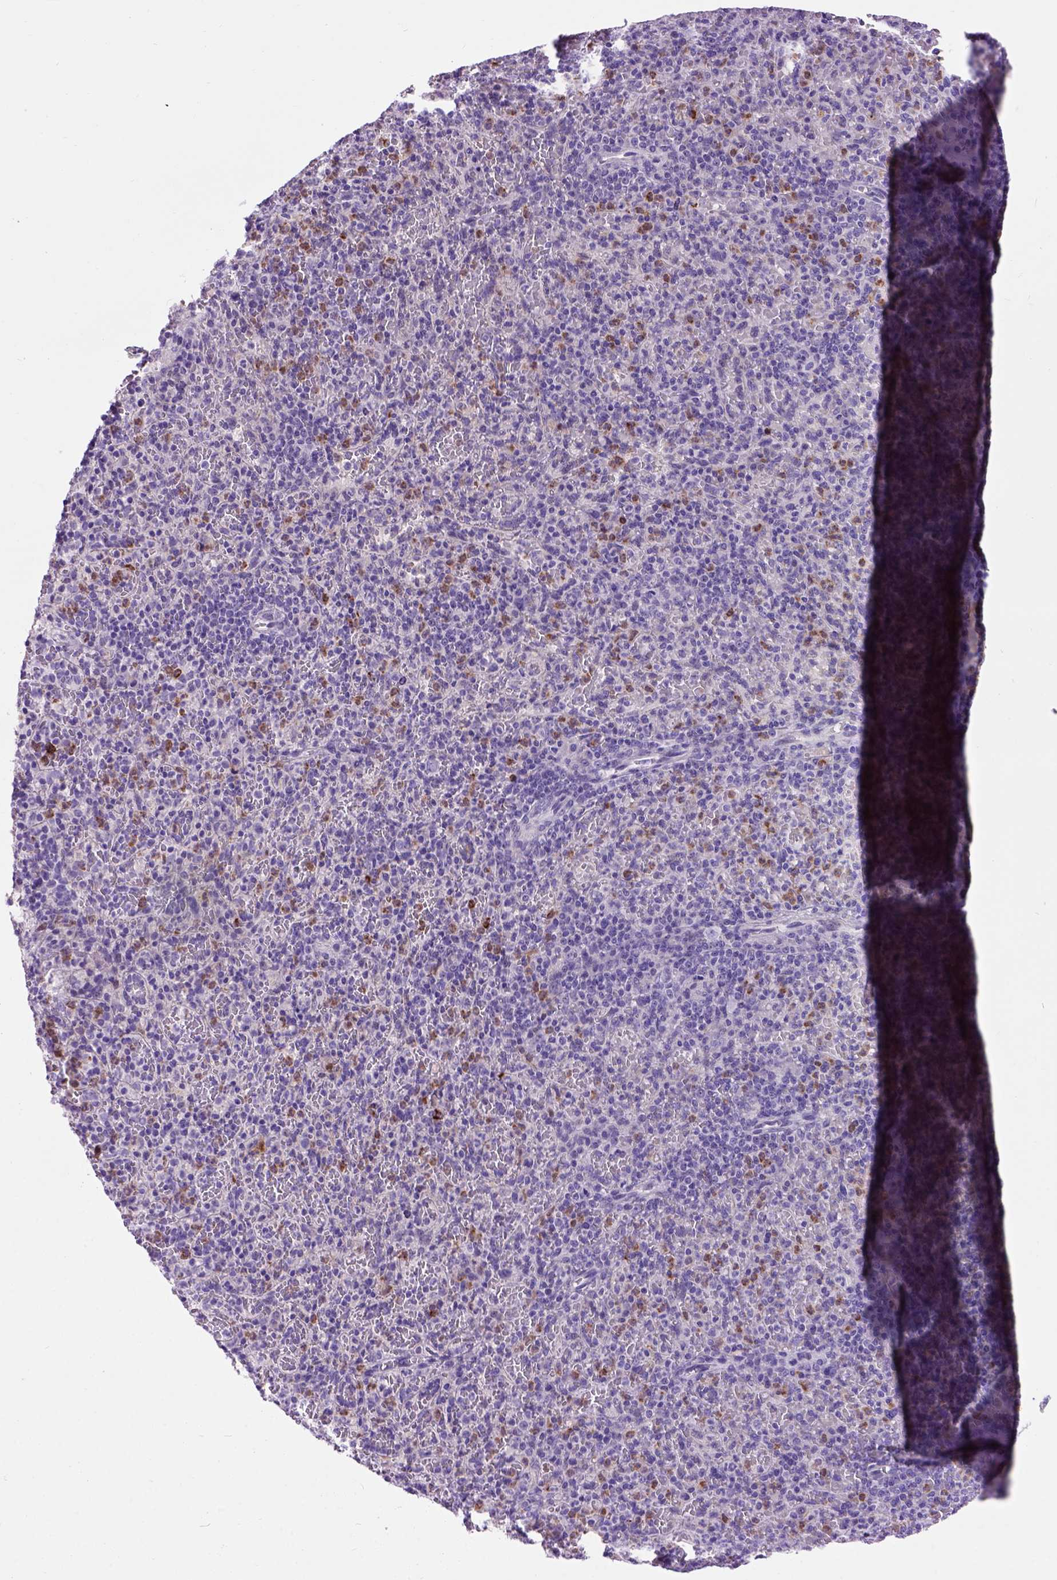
{"staining": {"intensity": "strong", "quantity": "<25%", "location": "cytoplasmic/membranous"}, "tissue": "spleen", "cell_type": "Cells in red pulp", "image_type": "normal", "snomed": [{"axis": "morphology", "description": "Normal tissue, NOS"}, {"axis": "topography", "description": "Spleen"}], "caption": "Strong cytoplasmic/membranous staining is identified in approximately <25% of cells in red pulp in unremarkable spleen.", "gene": "MAPT", "patient": {"sex": "female", "age": 74}}